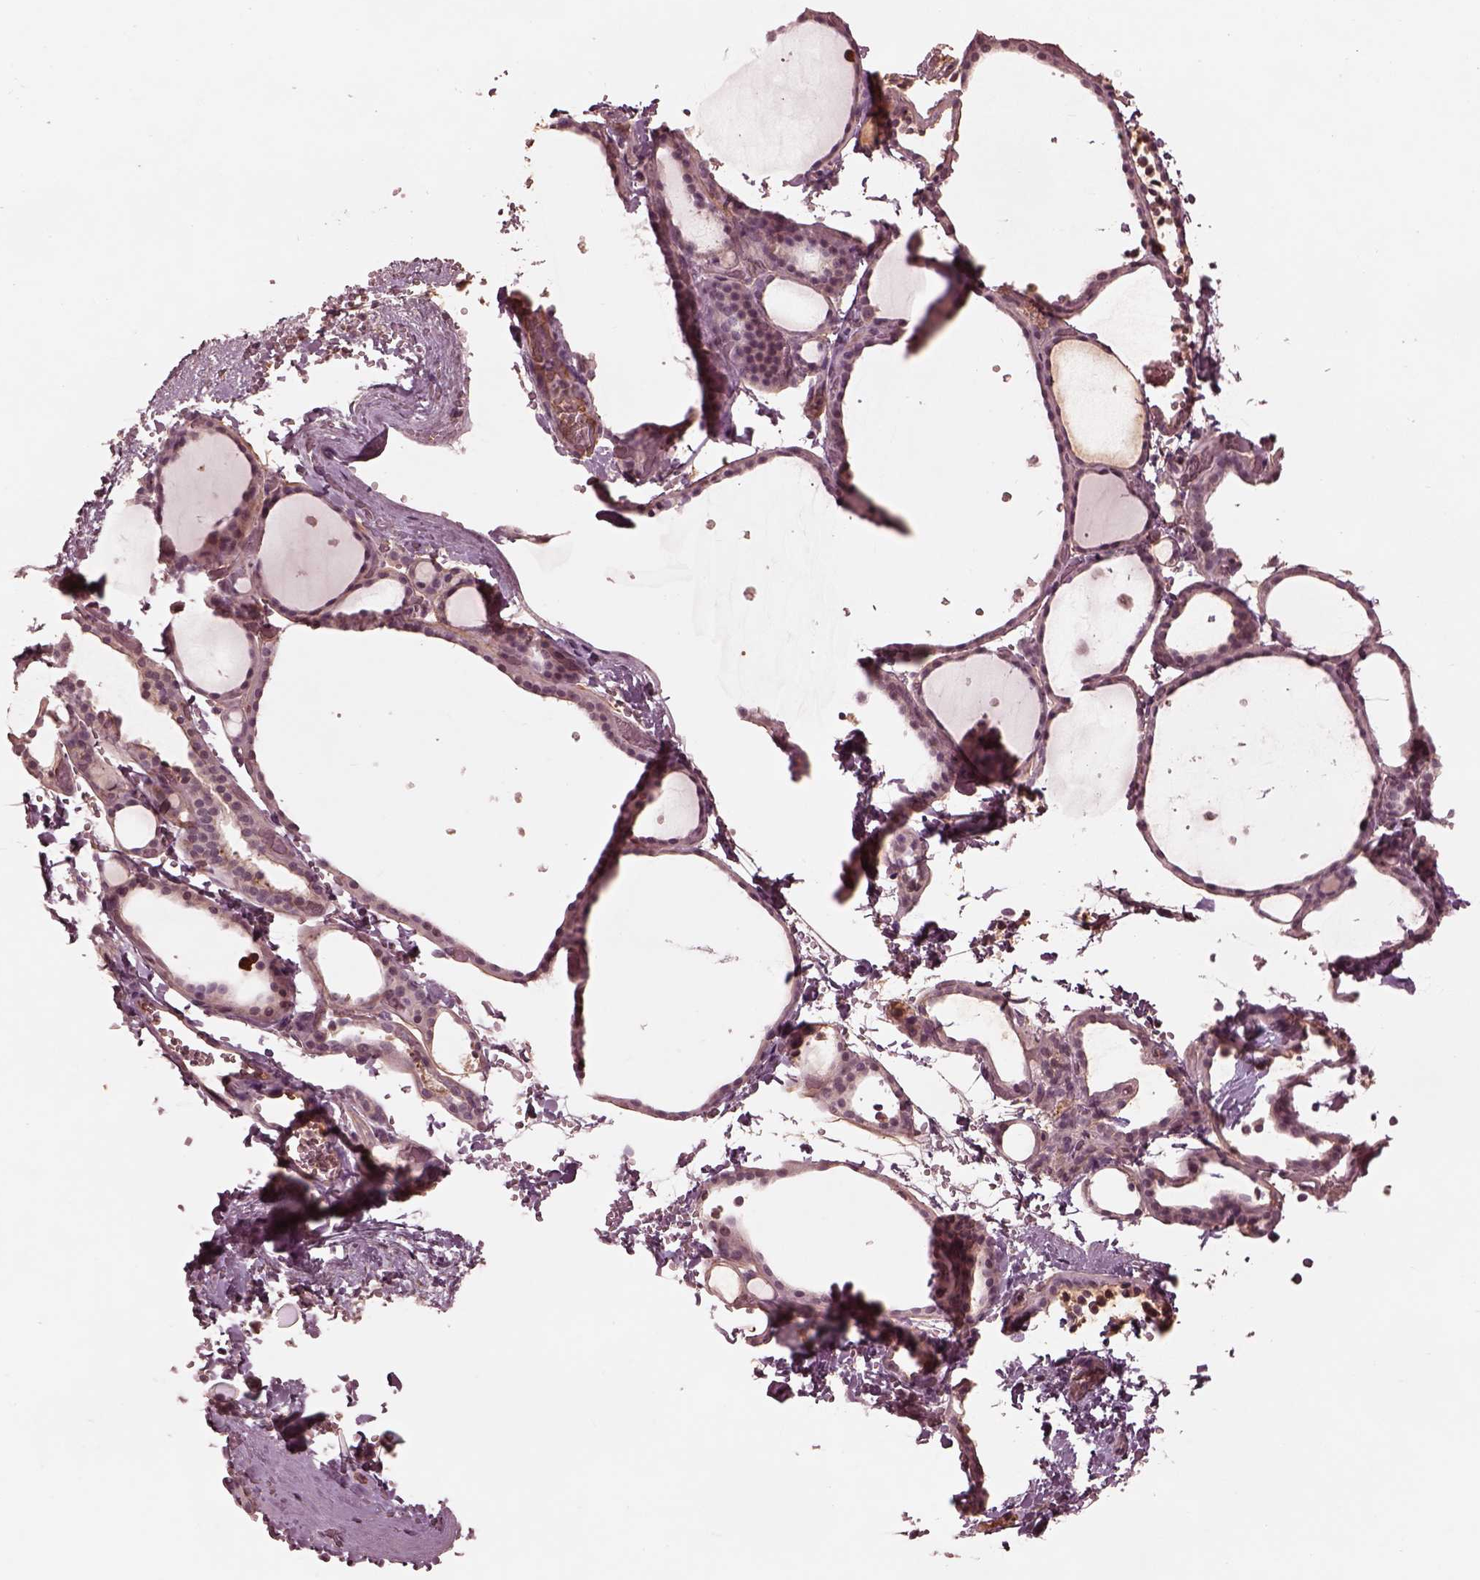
{"staining": {"intensity": "negative", "quantity": "none", "location": "none"}, "tissue": "thyroid gland", "cell_type": "Glandular cells", "image_type": "normal", "snomed": [{"axis": "morphology", "description": "Normal tissue, NOS"}, {"axis": "topography", "description": "Thyroid gland"}], "caption": "Thyroid gland stained for a protein using immunohistochemistry reveals no staining glandular cells.", "gene": "TF", "patient": {"sex": "female", "age": 36}}